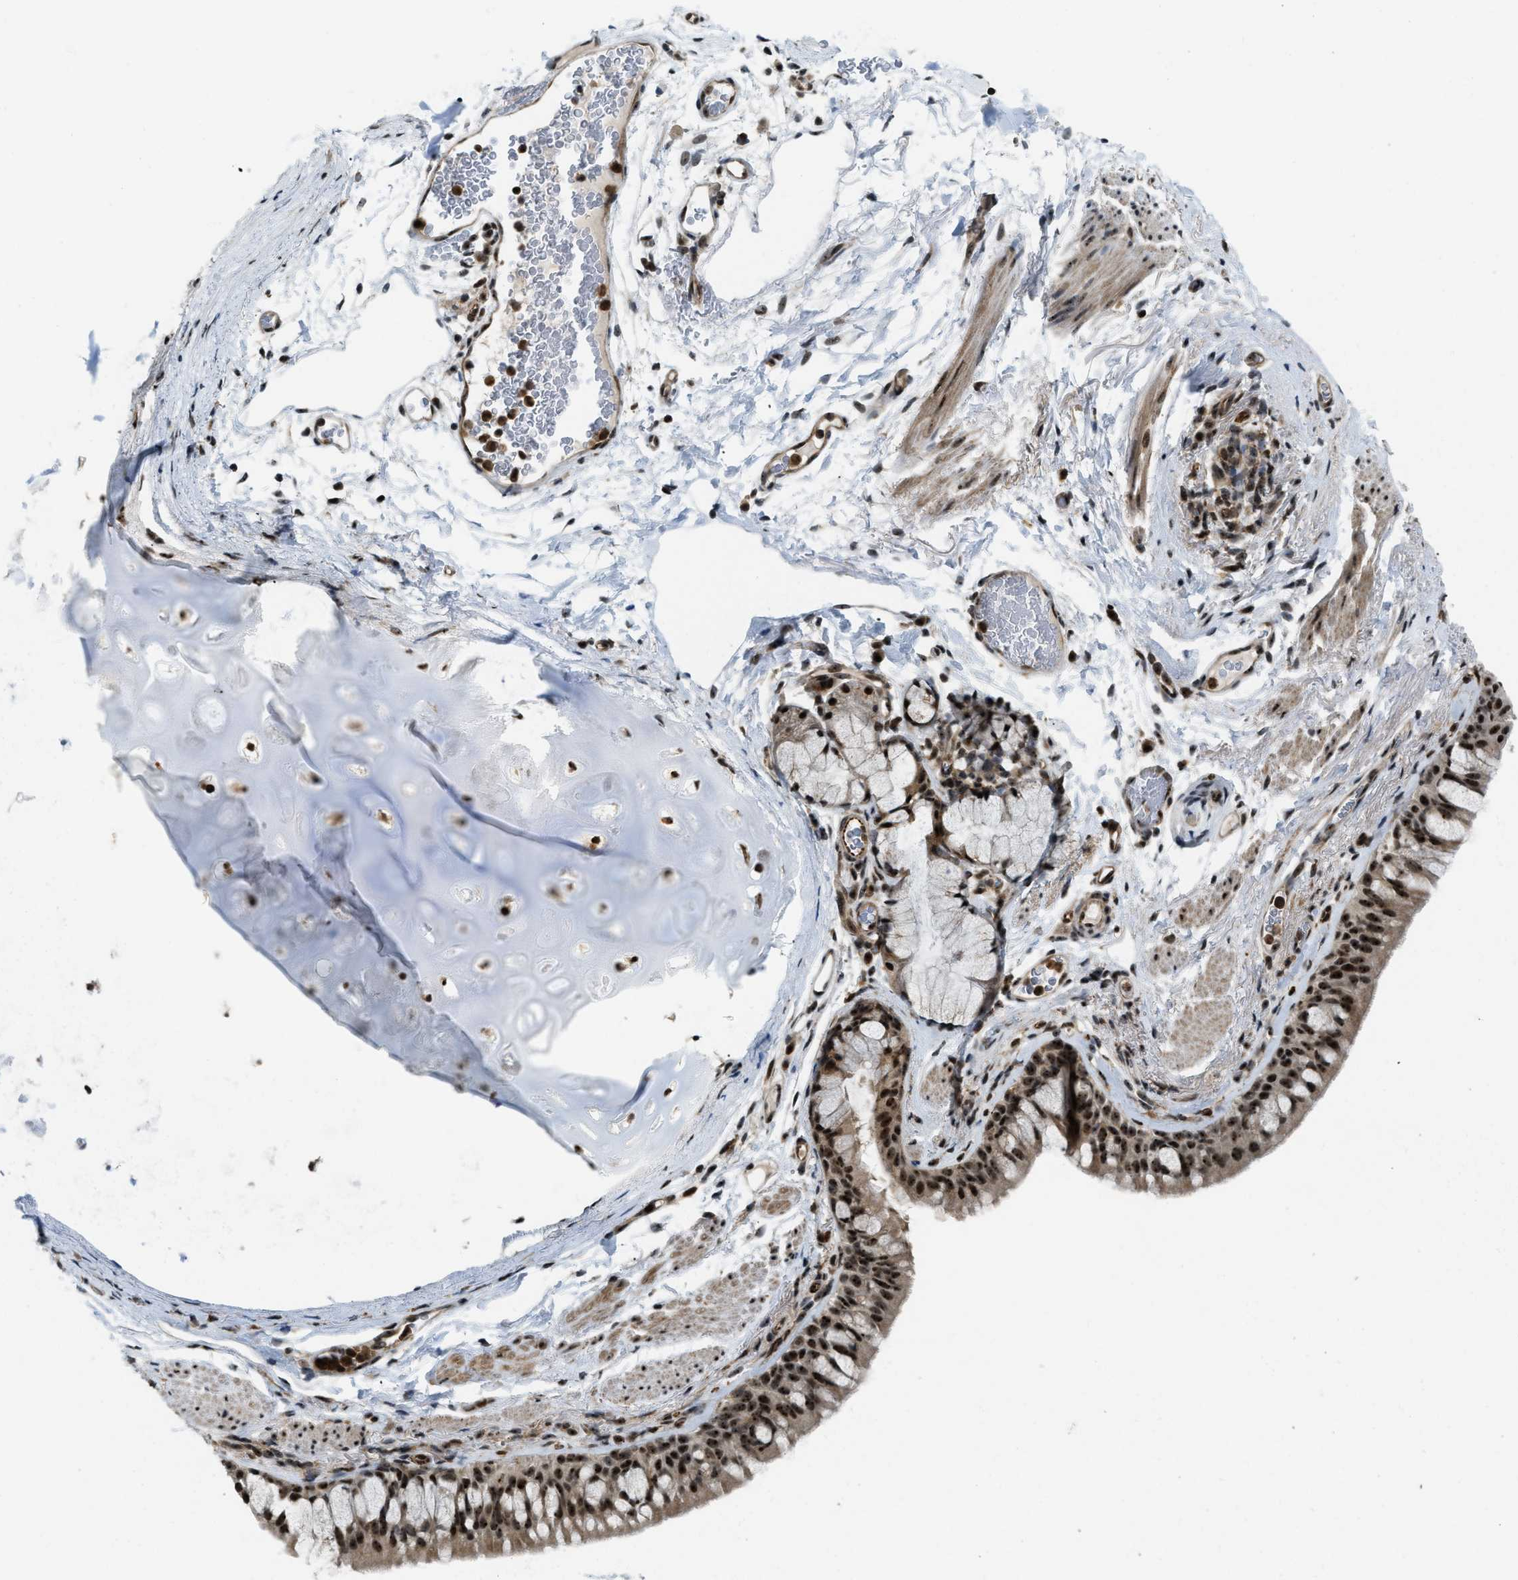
{"staining": {"intensity": "strong", "quantity": ">75%", "location": "nuclear"}, "tissue": "bronchus", "cell_type": "Respiratory epithelial cells", "image_type": "normal", "snomed": [{"axis": "morphology", "description": "Normal tissue, NOS"}, {"axis": "topography", "description": "Cartilage tissue"}, {"axis": "topography", "description": "Bronchus"}], "caption": "Immunohistochemistry (IHC) histopathology image of benign bronchus stained for a protein (brown), which shows high levels of strong nuclear positivity in approximately >75% of respiratory epithelial cells.", "gene": "E2F1", "patient": {"sex": "female", "age": 53}}